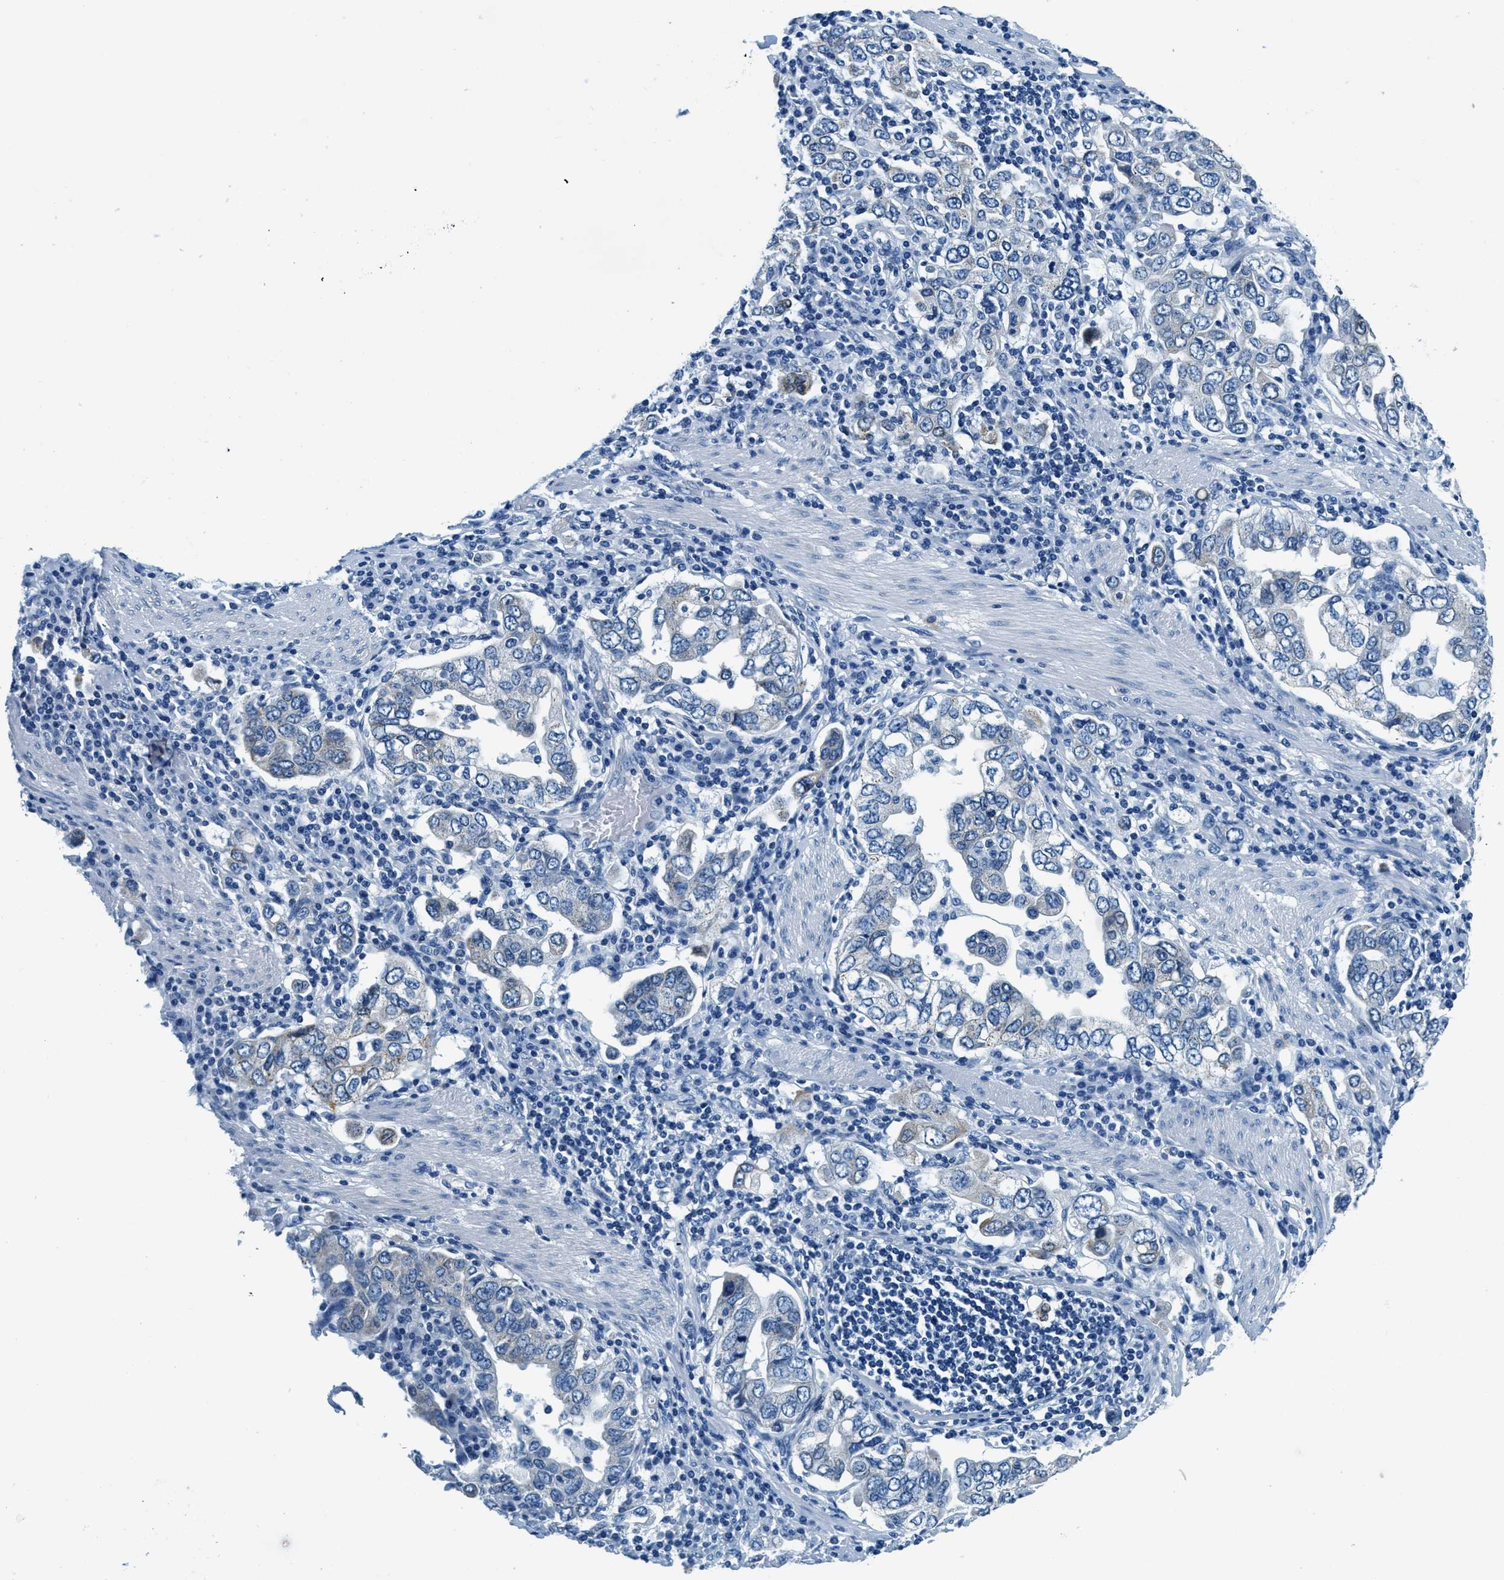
{"staining": {"intensity": "negative", "quantity": "none", "location": "none"}, "tissue": "stomach cancer", "cell_type": "Tumor cells", "image_type": "cancer", "snomed": [{"axis": "morphology", "description": "Adenocarcinoma, NOS"}, {"axis": "topography", "description": "Stomach, upper"}], "caption": "A photomicrograph of human stomach cancer (adenocarcinoma) is negative for staining in tumor cells. The staining is performed using DAB (3,3'-diaminobenzidine) brown chromogen with nuclei counter-stained in using hematoxylin.", "gene": "UBAC2", "patient": {"sex": "male", "age": 62}}